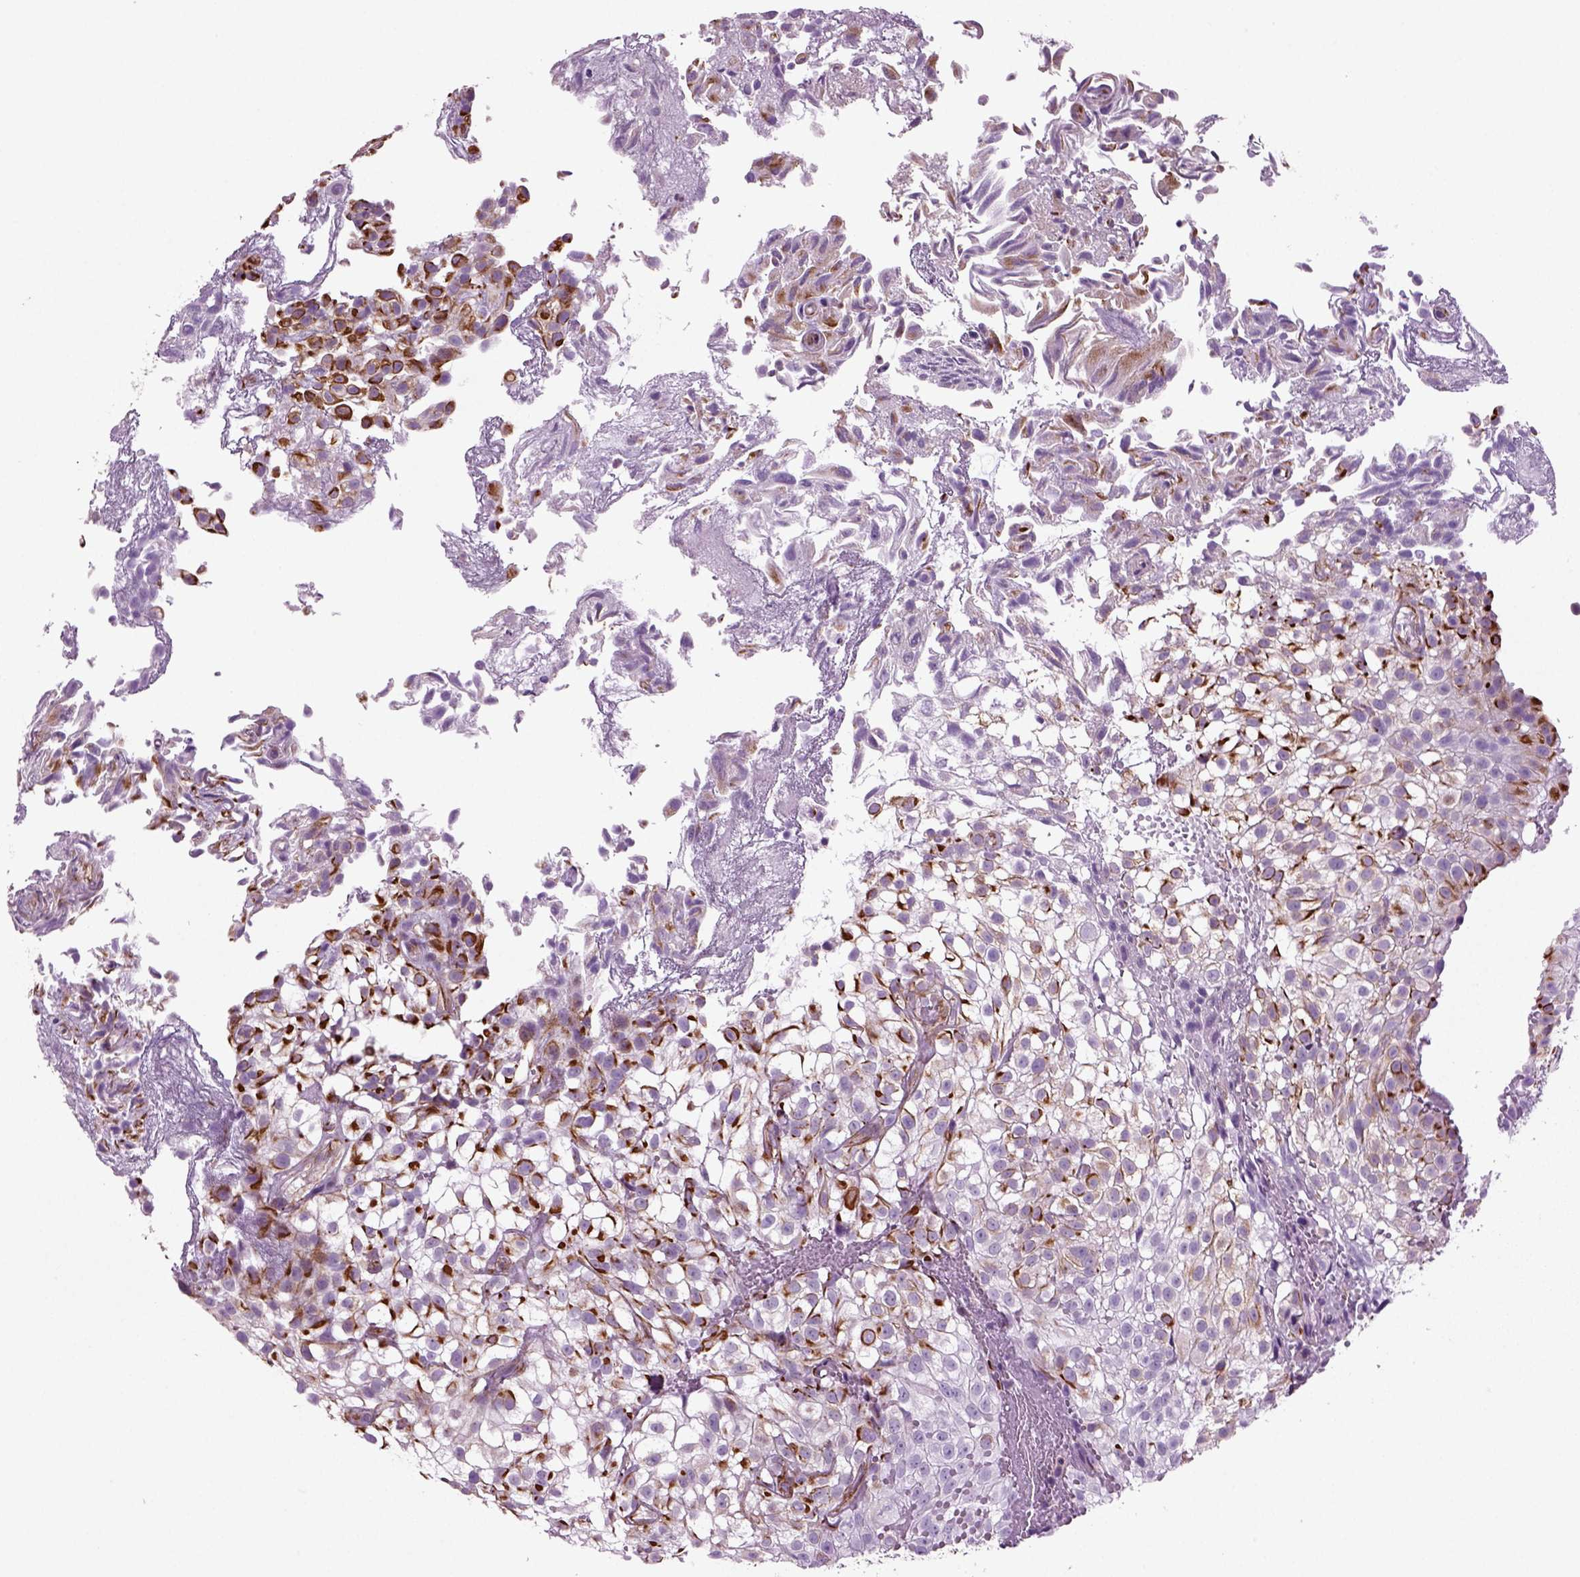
{"staining": {"intensity": "strong", "quantity": "25%-75%", "location": "cytoplasmic/membranous"}, "tissue": "urothelial cancer", "cell_type": "Tumor cells", "image_type": "cancer", "snomed": [{"axis": "morphology", "description": "Urothelial carcinoma, High grade"}, {"axis": "topography", "description": "Urinary bladder"}], "caption": "Human urothelial cancer stained for a protein (brown) displays strong cytoplasmic/membranous positive staining in about 25%-75% of tumor cells.", "gene": "ACER3", "patient": {"sex": "male", "age": 56}}